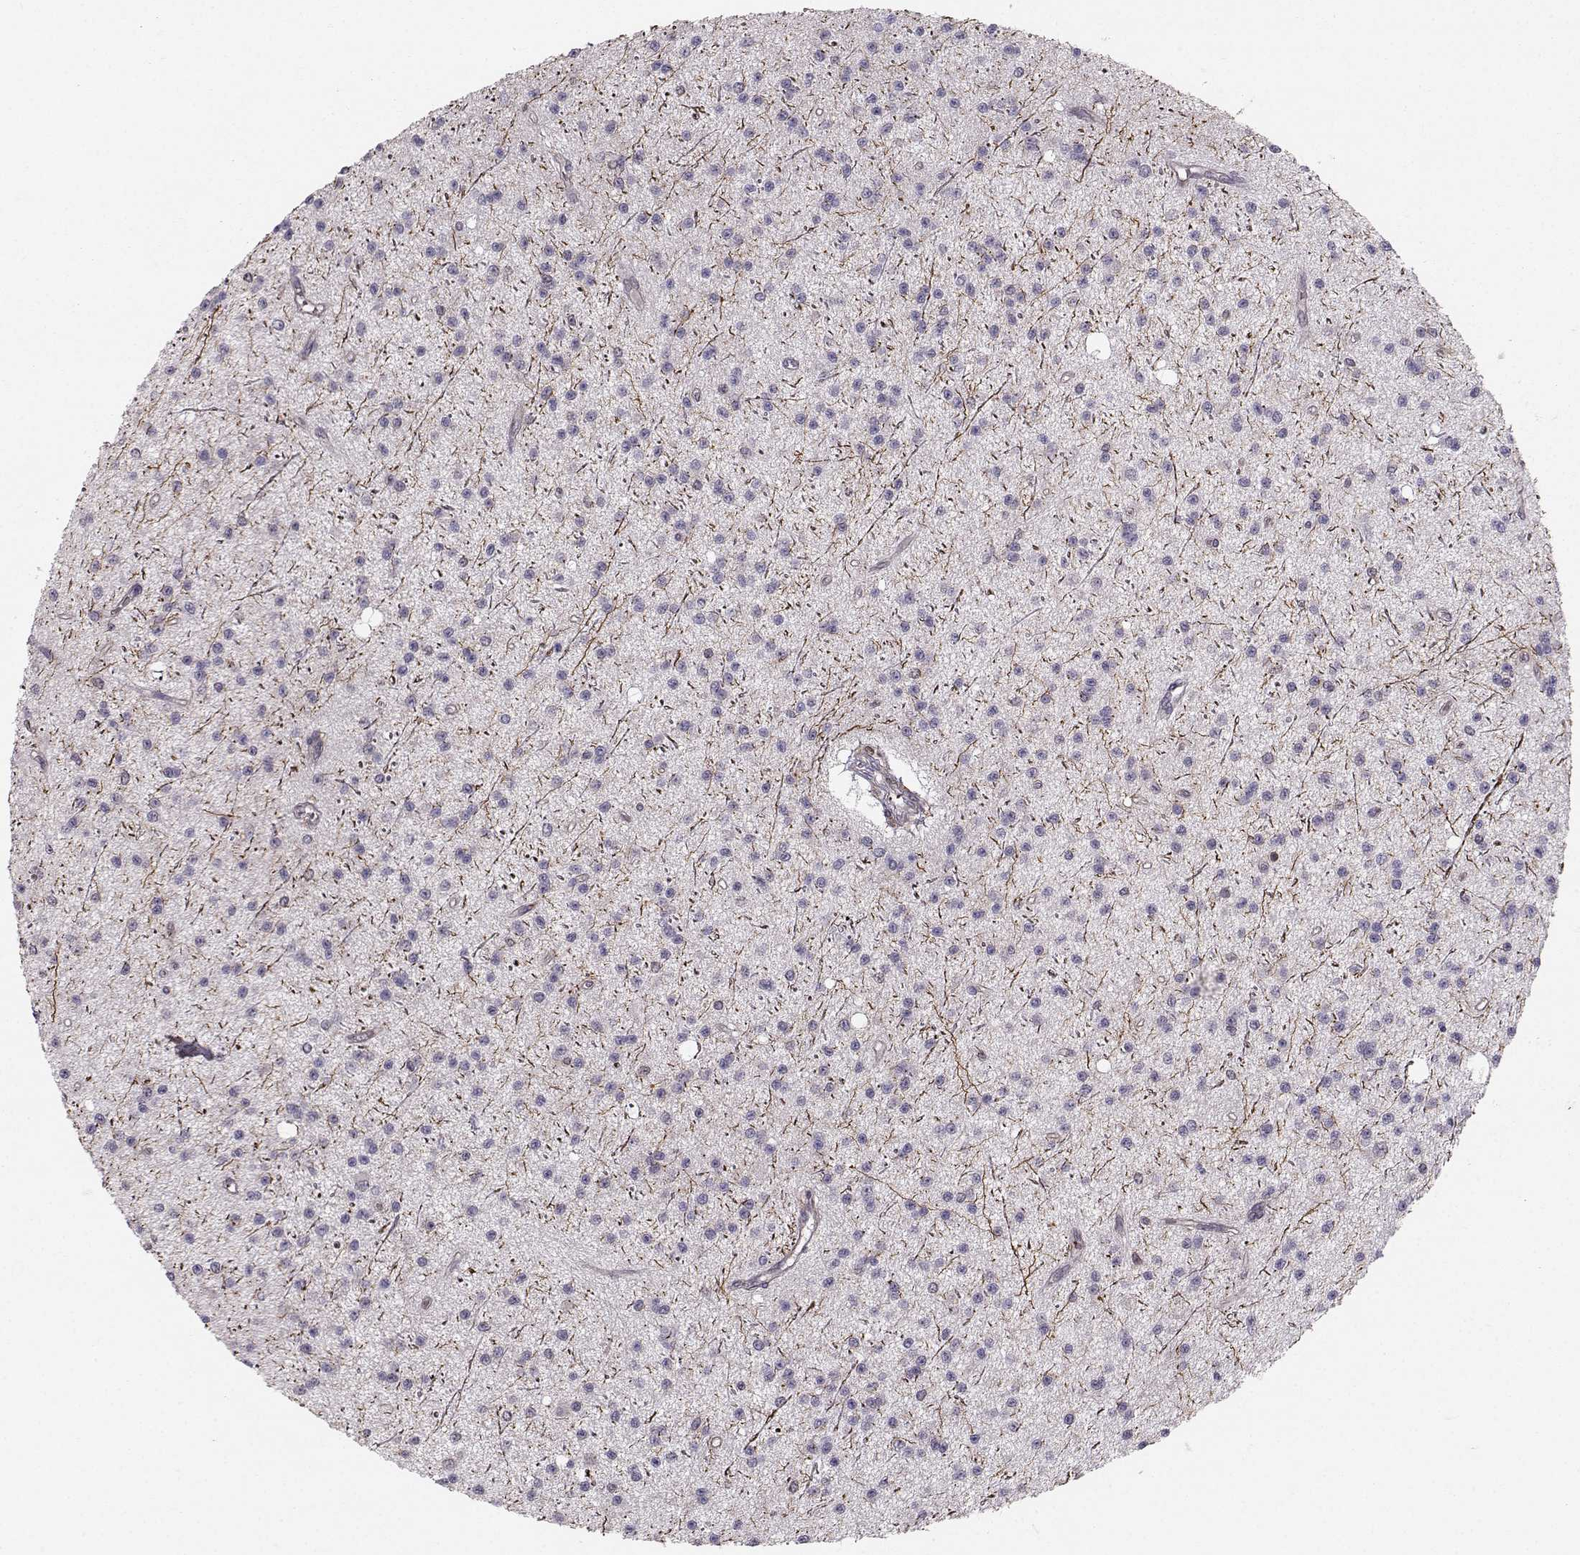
{"staining": {"intensity": "negative", "quantity": "none", "location": "none"}, "tissue": "glioma", "cell_type": "Tumor cells", "image_type": "cancer", "snomed": [{"axis": "morphology", "description": "Glioma, malignant, Low grade"}, {"axis": "topography", "description": "Brain"}], "caption": "Glioma stained for a protein using immunohistochemistry (IHC) shows no expression tumor cells.", "gene": "ASB16", "patient": {"sex": "male", "age": 27}}